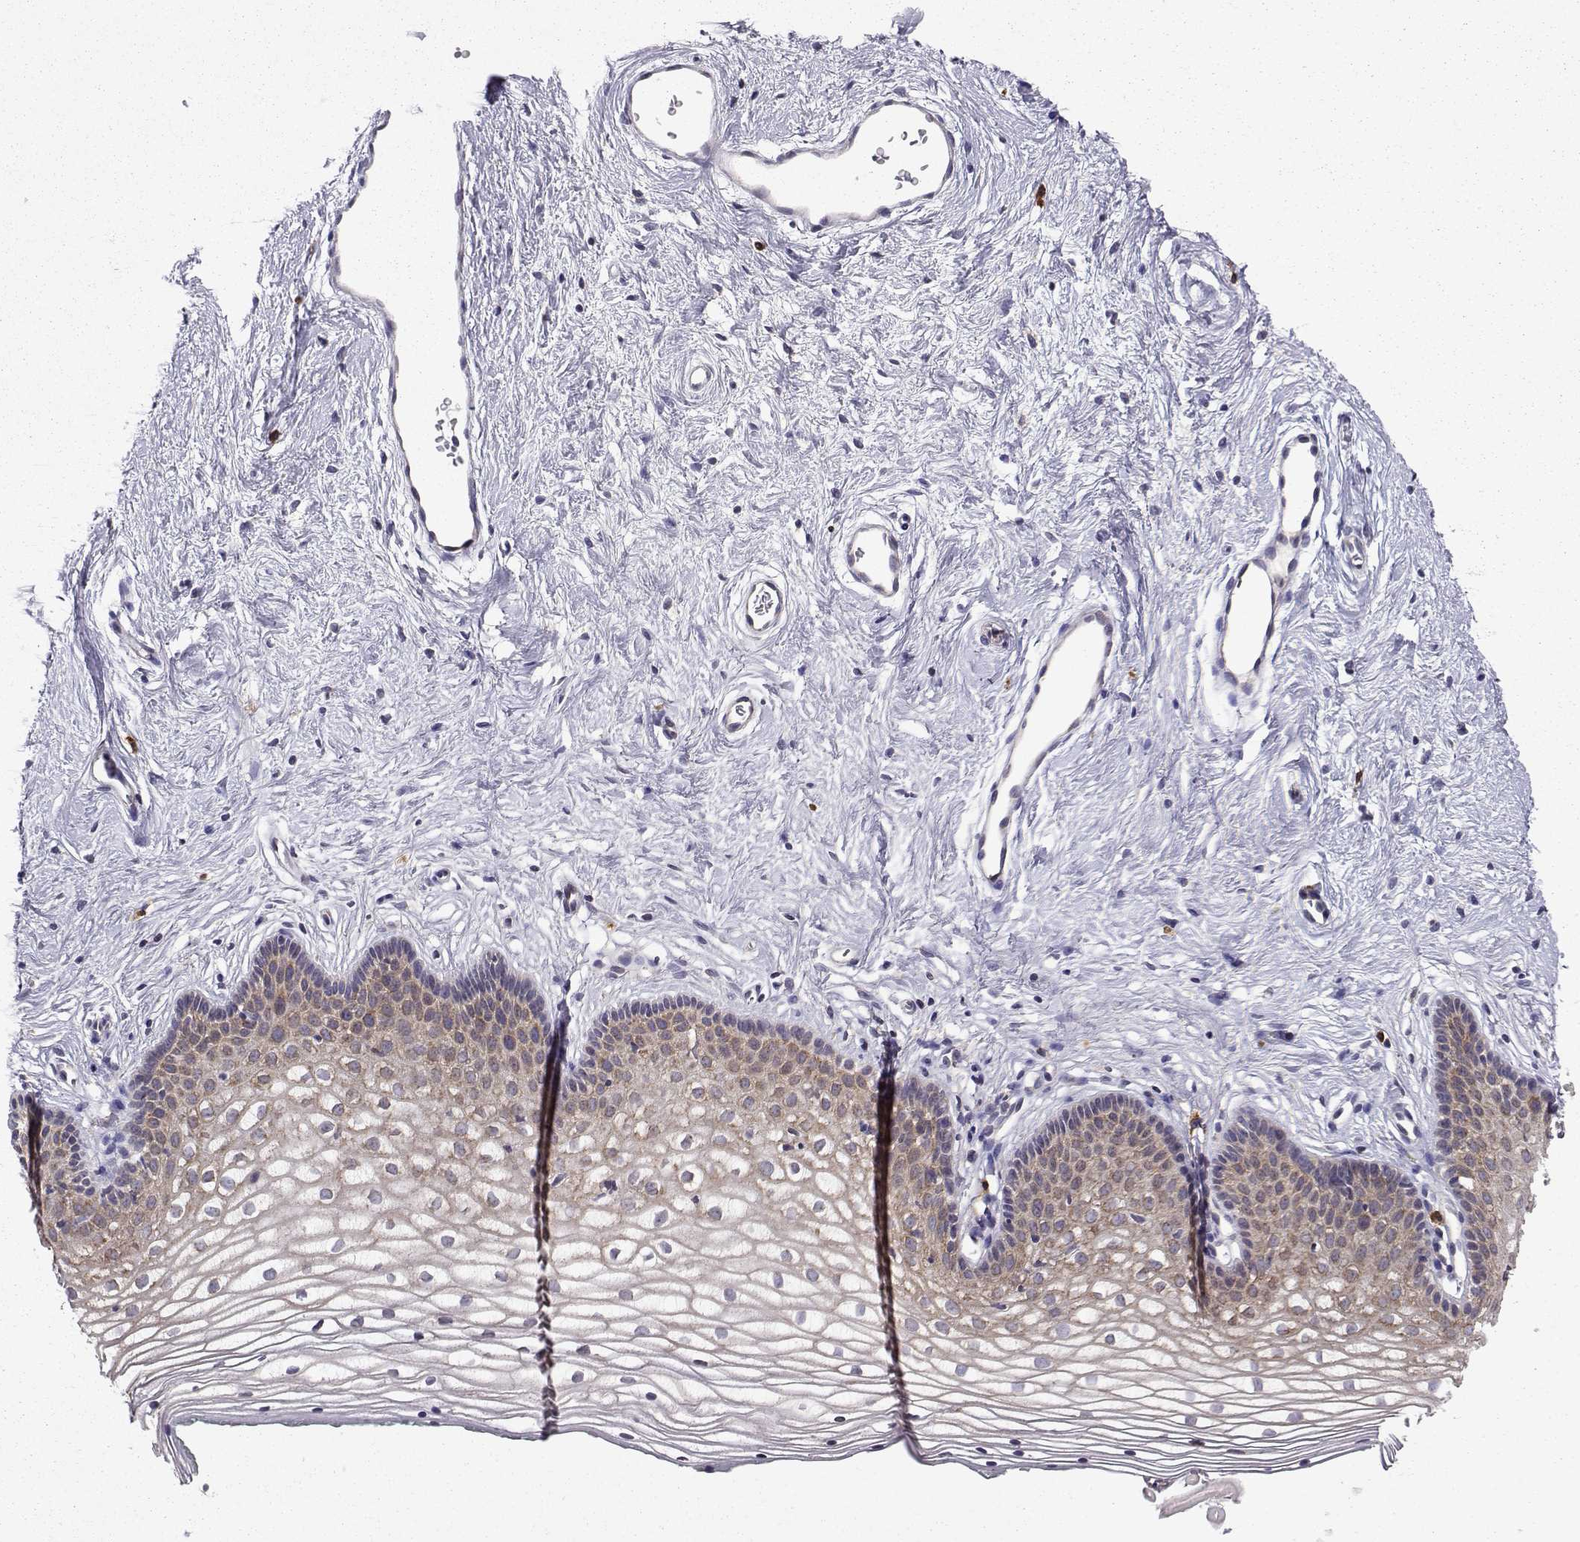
{"staining": {"intensity": "moderate", "quantity": "<25%", "location": "cytoplasmic/membranous"}, "tissue": "vagina", "cell_type": "Squamous epithelial cells", "image_type": "normal", "snomed": [{"axis": "morphology", "description": "Normal tissue, NOS"}, {"axis": "topography", "description": "Vagina"}], "caption": "A photomicrograph of human vagina stained for a protein shows moderate cytoplasmic/membranous brown staining in squamous epithelial cells. The staining was performed using DAB, with brown indicating positive protein expression. Nuclei are stained blue with hematoxylin.", "gene": "STXBP5", "patient": {"sex": "female", "age": 36}}